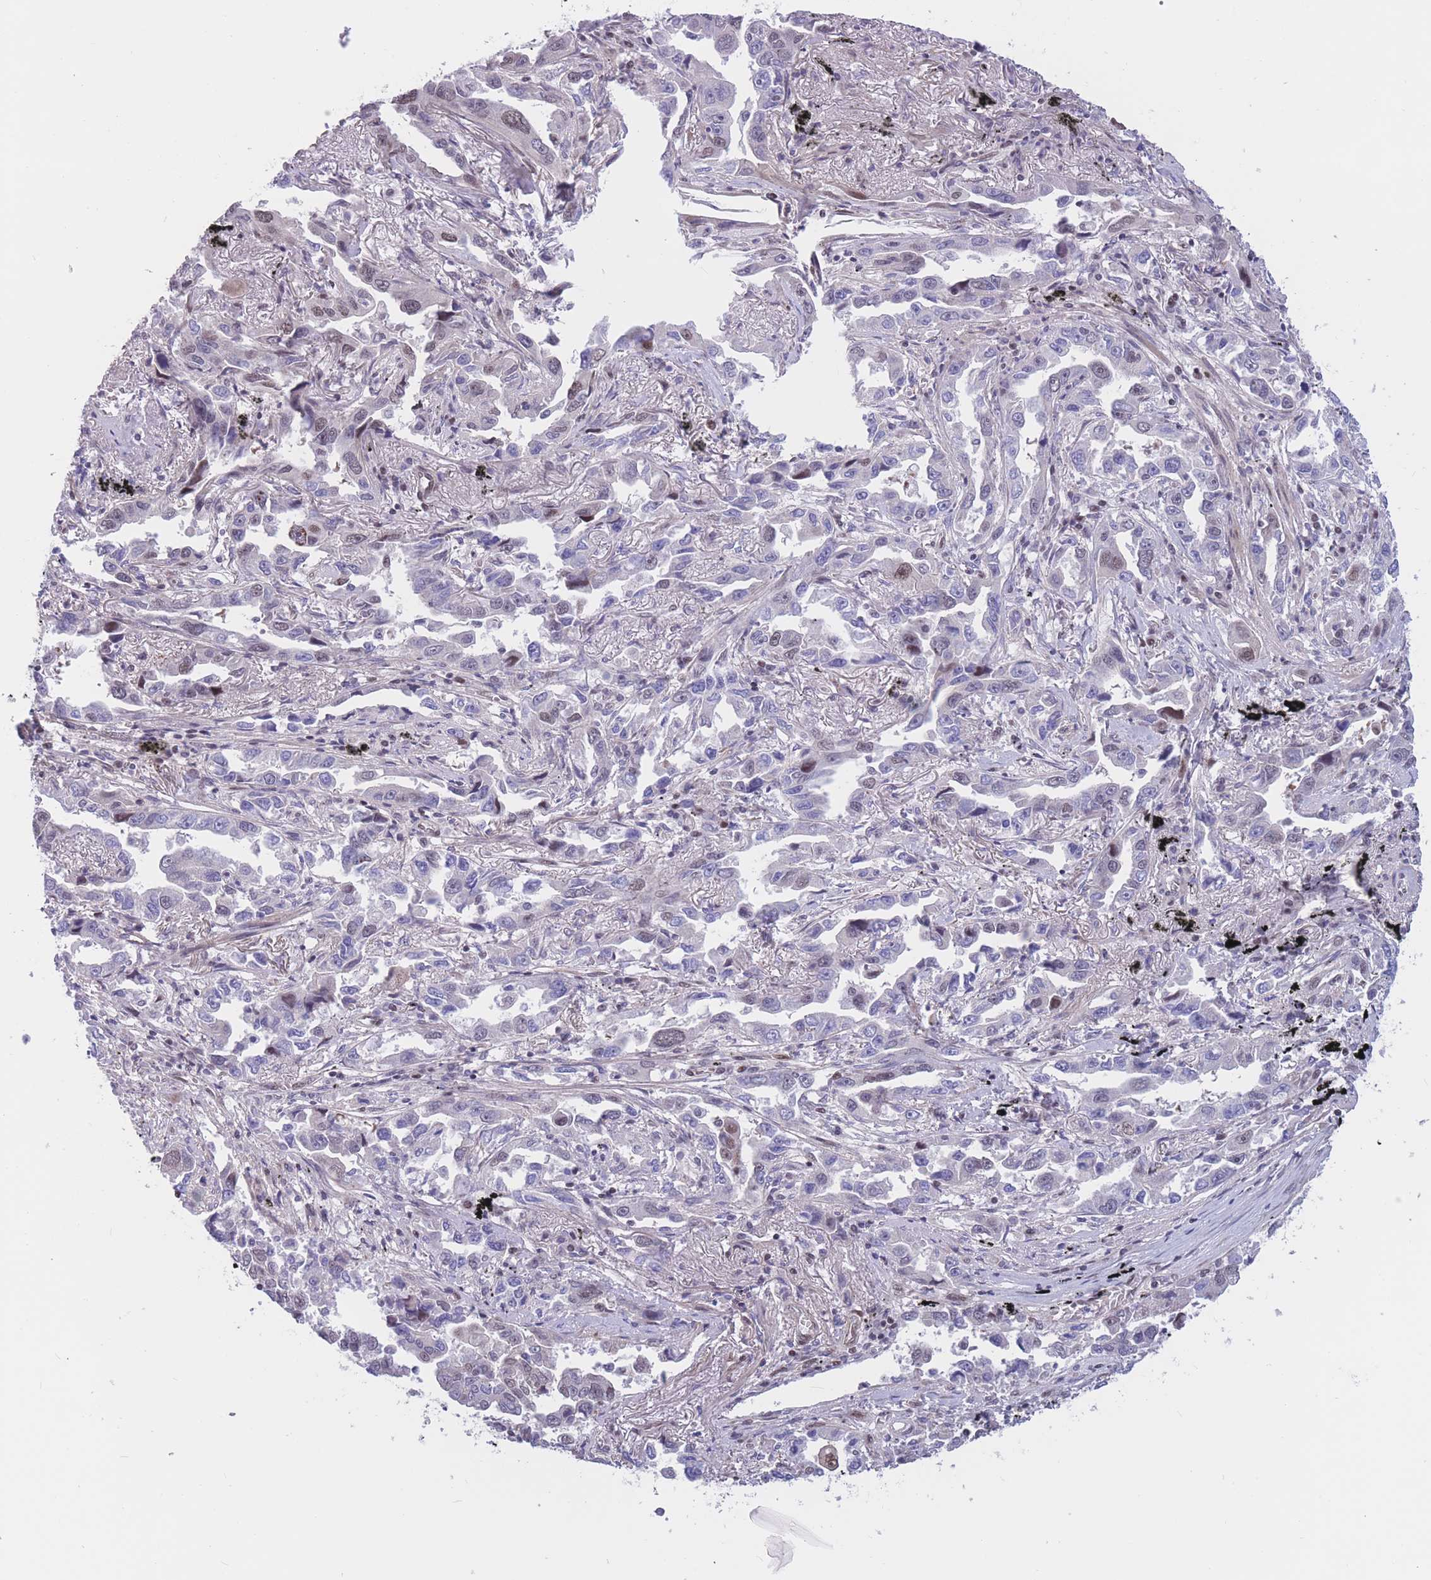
{"staining": {"intensity": "negative", "quantity": "none", "location": "none"}, "tissue": "lung cancer", "cell_type": "Tumor cells", "image_type": "cancer", "snomed": [{"axis": "morphology", "description": "Adenocarcinoma, NOS"}, {"axis": "topography", "description": "Lung"}], "caption": "Immunohistochemistry (IHC) photomicrograph of neoplastic tissue: human lung cancer (adenocarcinoma) stained with DAB (3,3'-diaminobenzidine) demonstrates no significant protein positivity in tumor cells.", "gene": "BCL9L", "patient": {"sex": "male", "age": 67}}